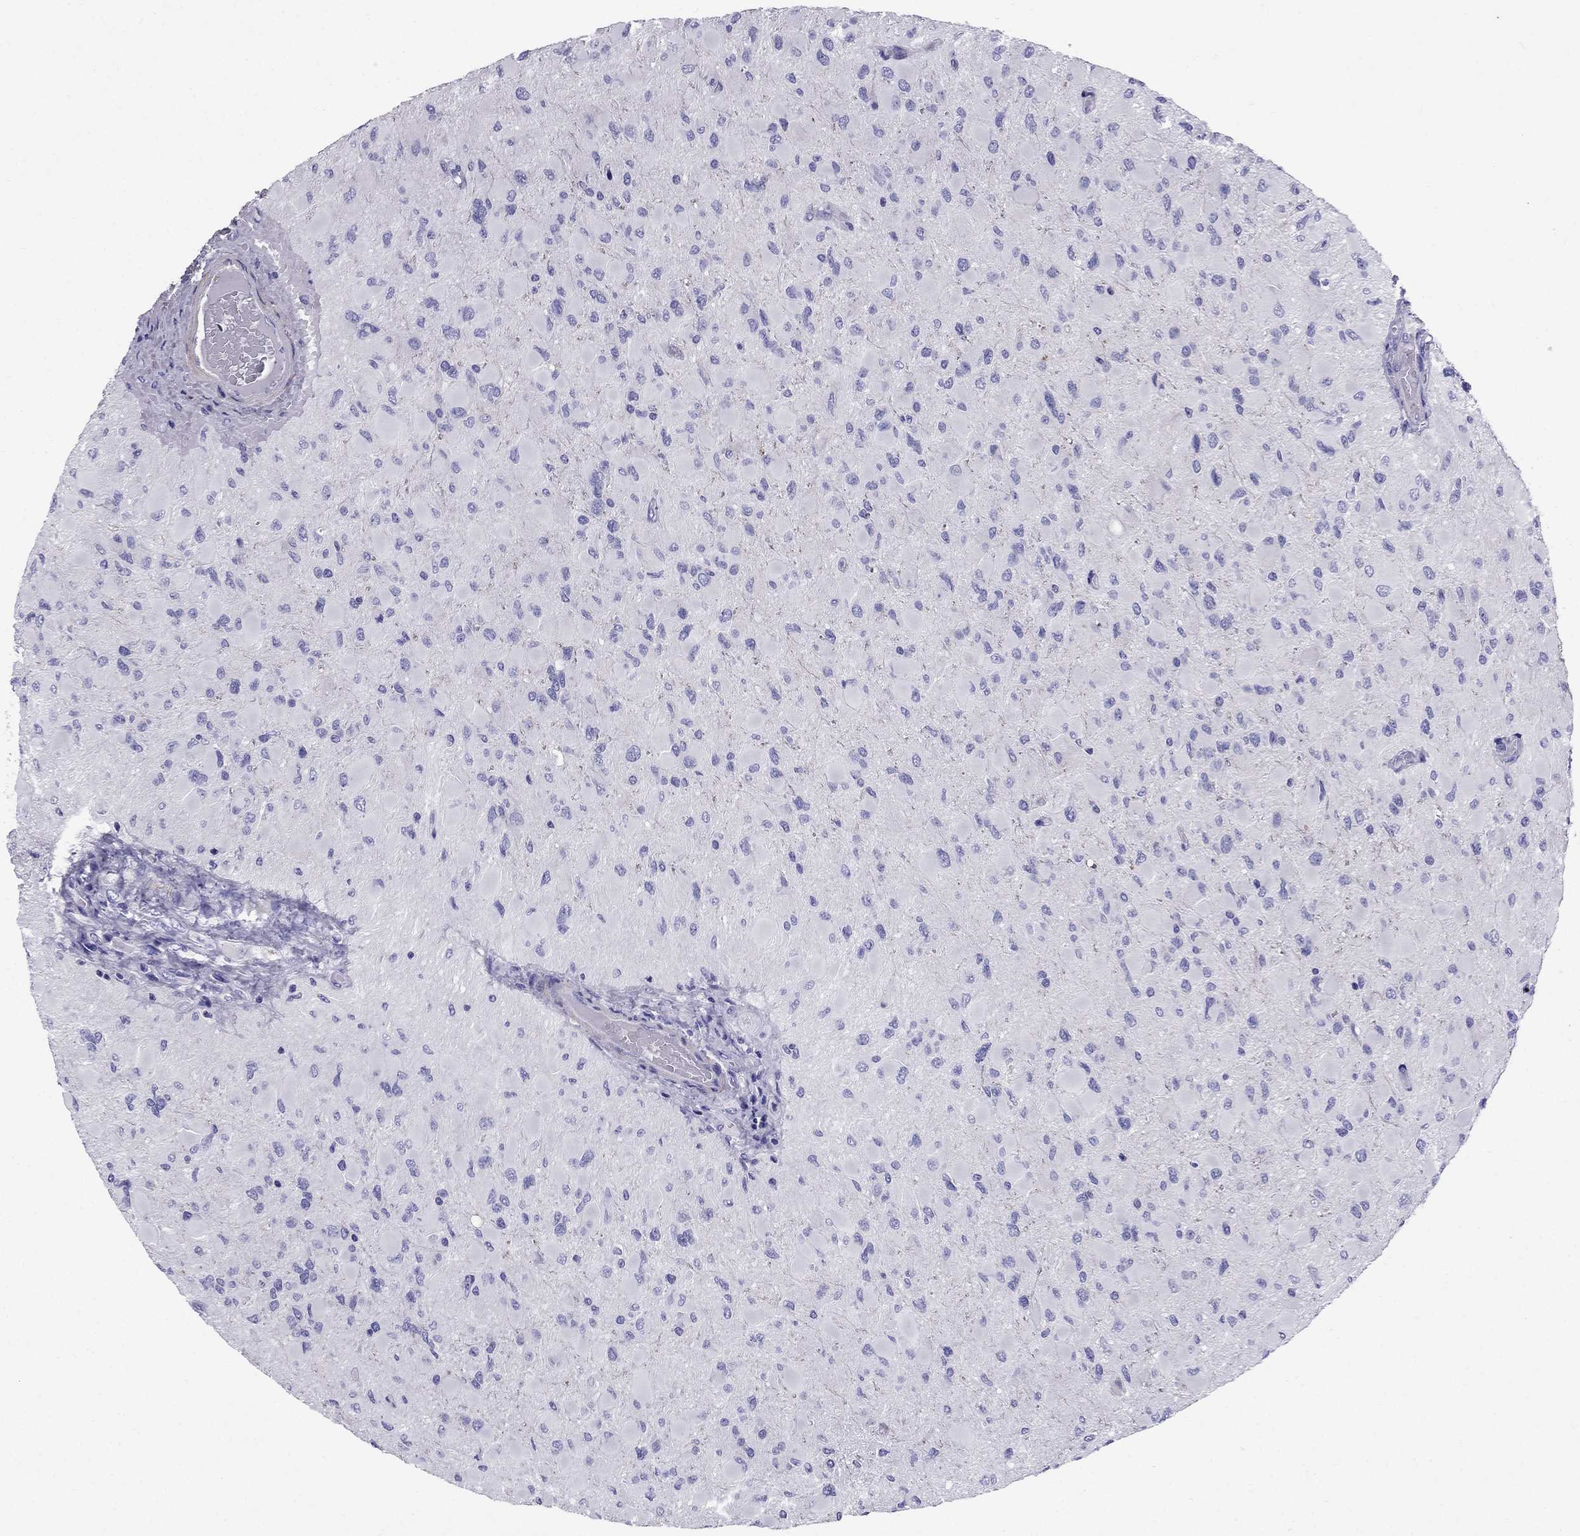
{"staining": {"intensity": "negative", "quantity": "none", "location": "none"}, "tissue": "glioma", "cell_type": "Tumor cells", "image_type": "cancer", "snomed": [{"axis": "morphology", "description": "Glioma, malignant, High grade"}, {"axis": "topography", "description": "Cerebral cortex"}], "caption": "This is an immunohistochemistry histopathology image of human glioma. There is no expression in tumor cells.", "gene": "GPR50", "patient": {"sex": "female", "age": 36}}